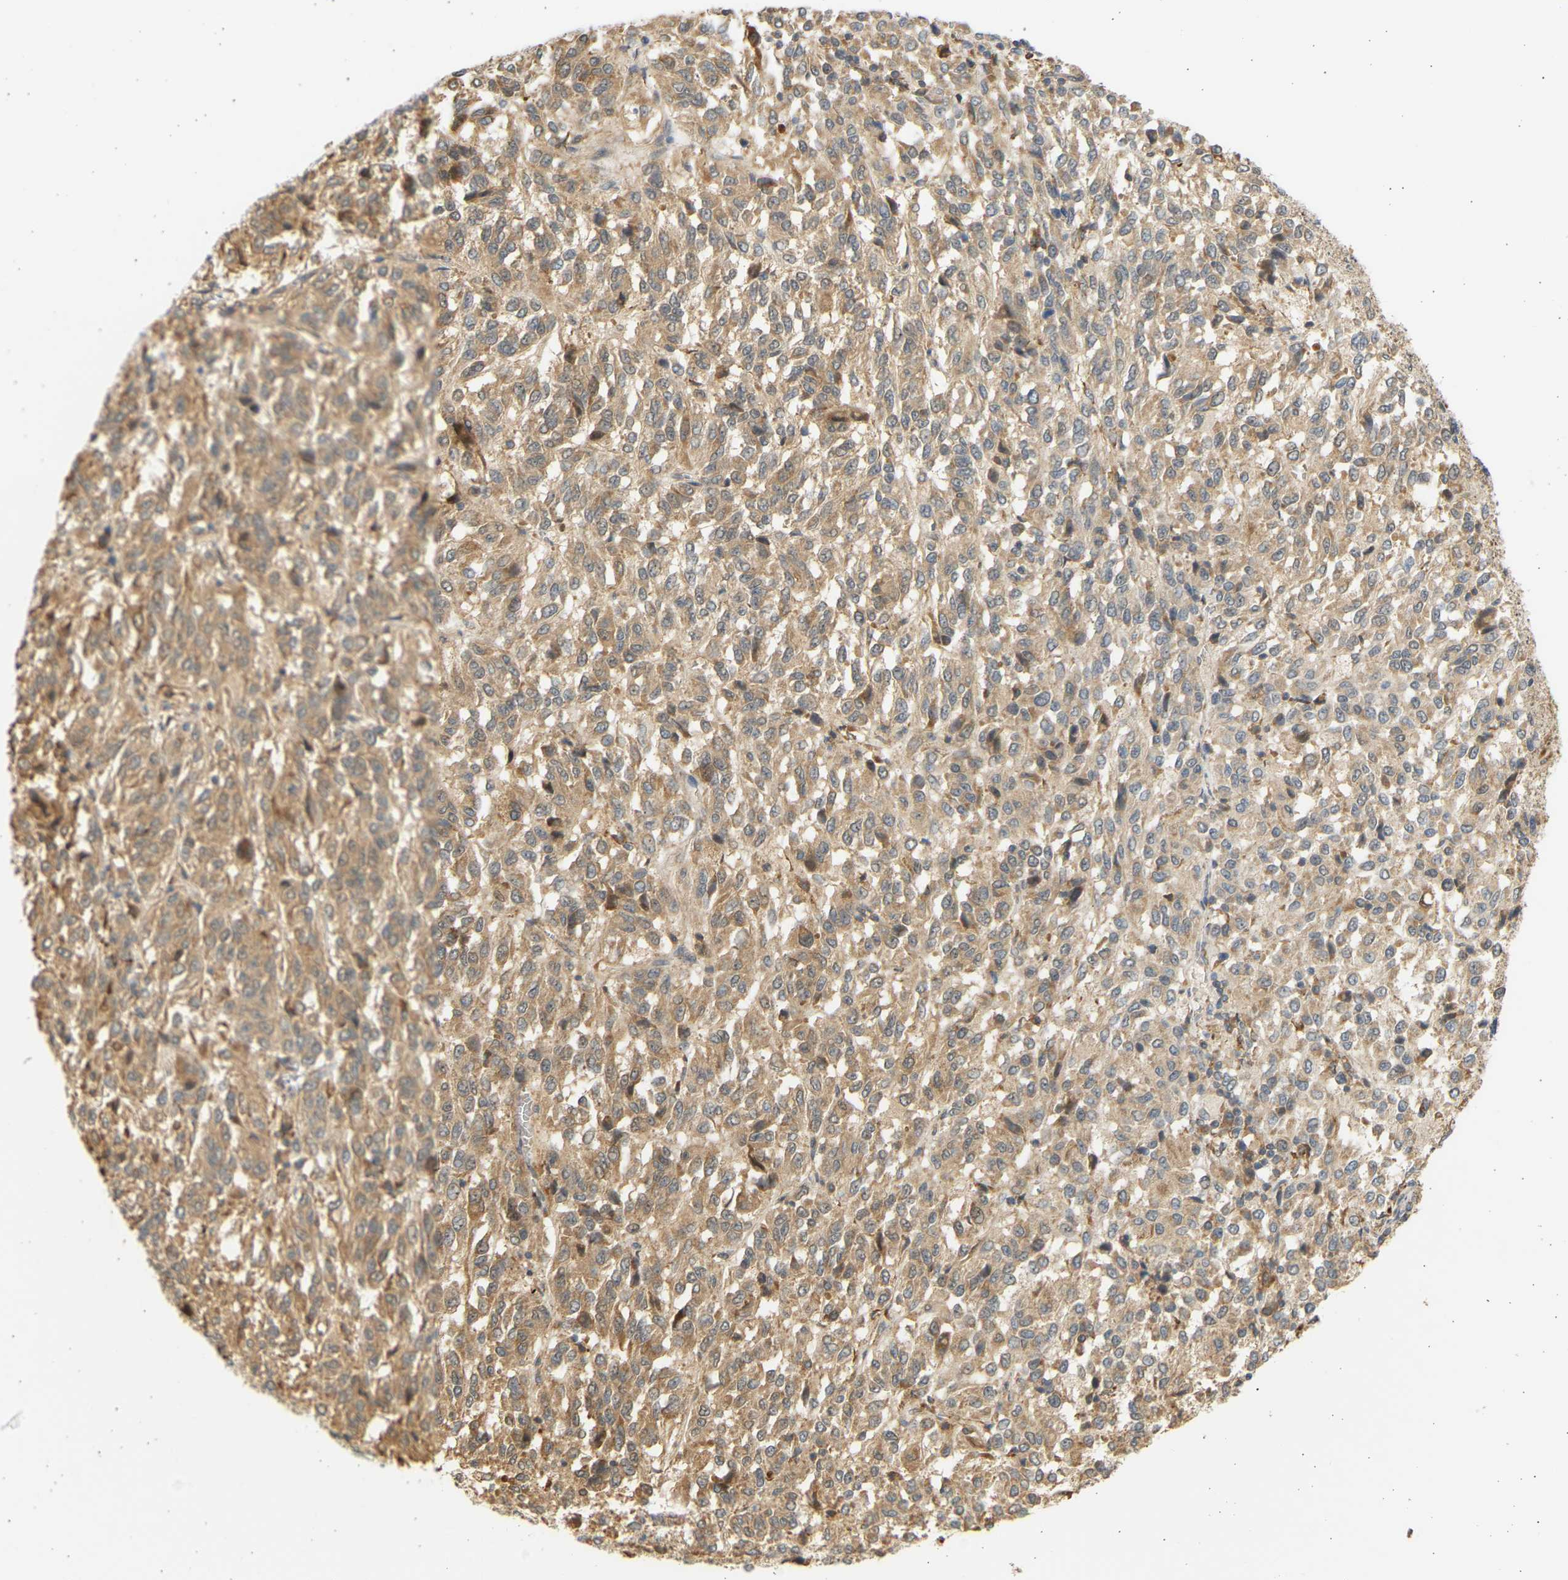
{"staining": {"intensity": "moderate", "quantity": ">75%", "location": "cytoplasmic/membranous"}, "tissue": "melanoma", "cell_type": "Tumor cells", "image_type": "cancer", "snomed": [{"axis": "morphology", "description": "Malignant melanoma, Metastatic site"}, {"axis": "topography", "description": "Lung"}], "caption": "Malignant melanoma (metastatic site) tissue demonstrates moderate cytoplasmic/membranous expression in about >75% of tumor cells, visualized by immunohistochemistry. (brown staining indicates protein expression, while blue staining denotes nuclei).", "gene": "B4GALT6", "patient": {"sex": "male", "age": 64}}